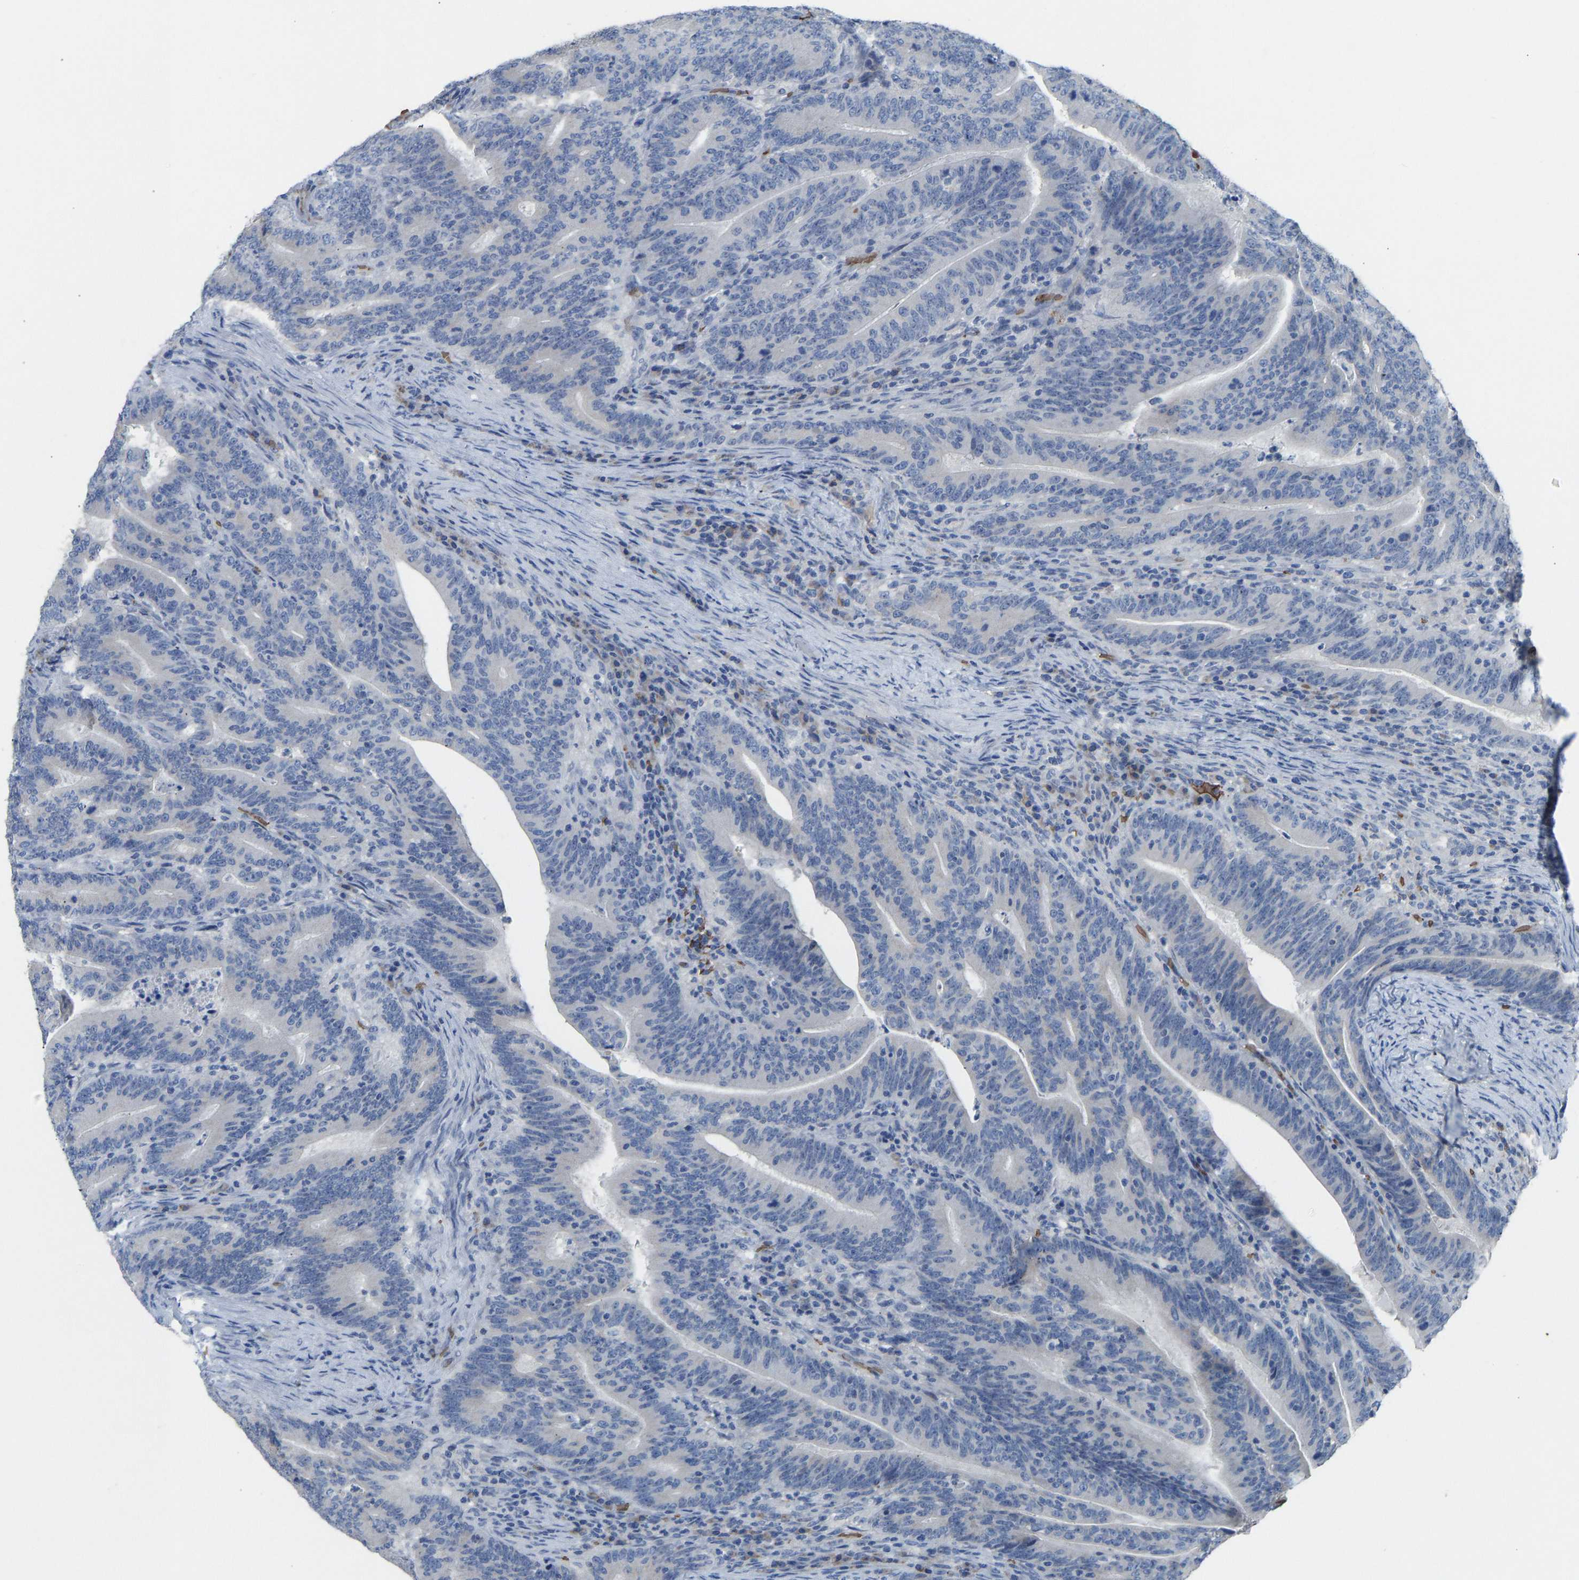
{"staining": {"intensity": "negative", "quantity": "none", "location": "none"}, "tissue": "colorectal cancer", "cell_type": "Tumor cells", "image_type": "cancer", "snomed": [{"axis": "morphology", "description": "Adenocarcinoma, NOS"}, {"axis": "topography", "description": "Colon"}], "caption": "Micrograph shows no significant protein positivity in tumor cells of colorectal cancer (adenocarcinoma).", "gene": "PIGS", "patient": {"sex": "female", "age": 66}}